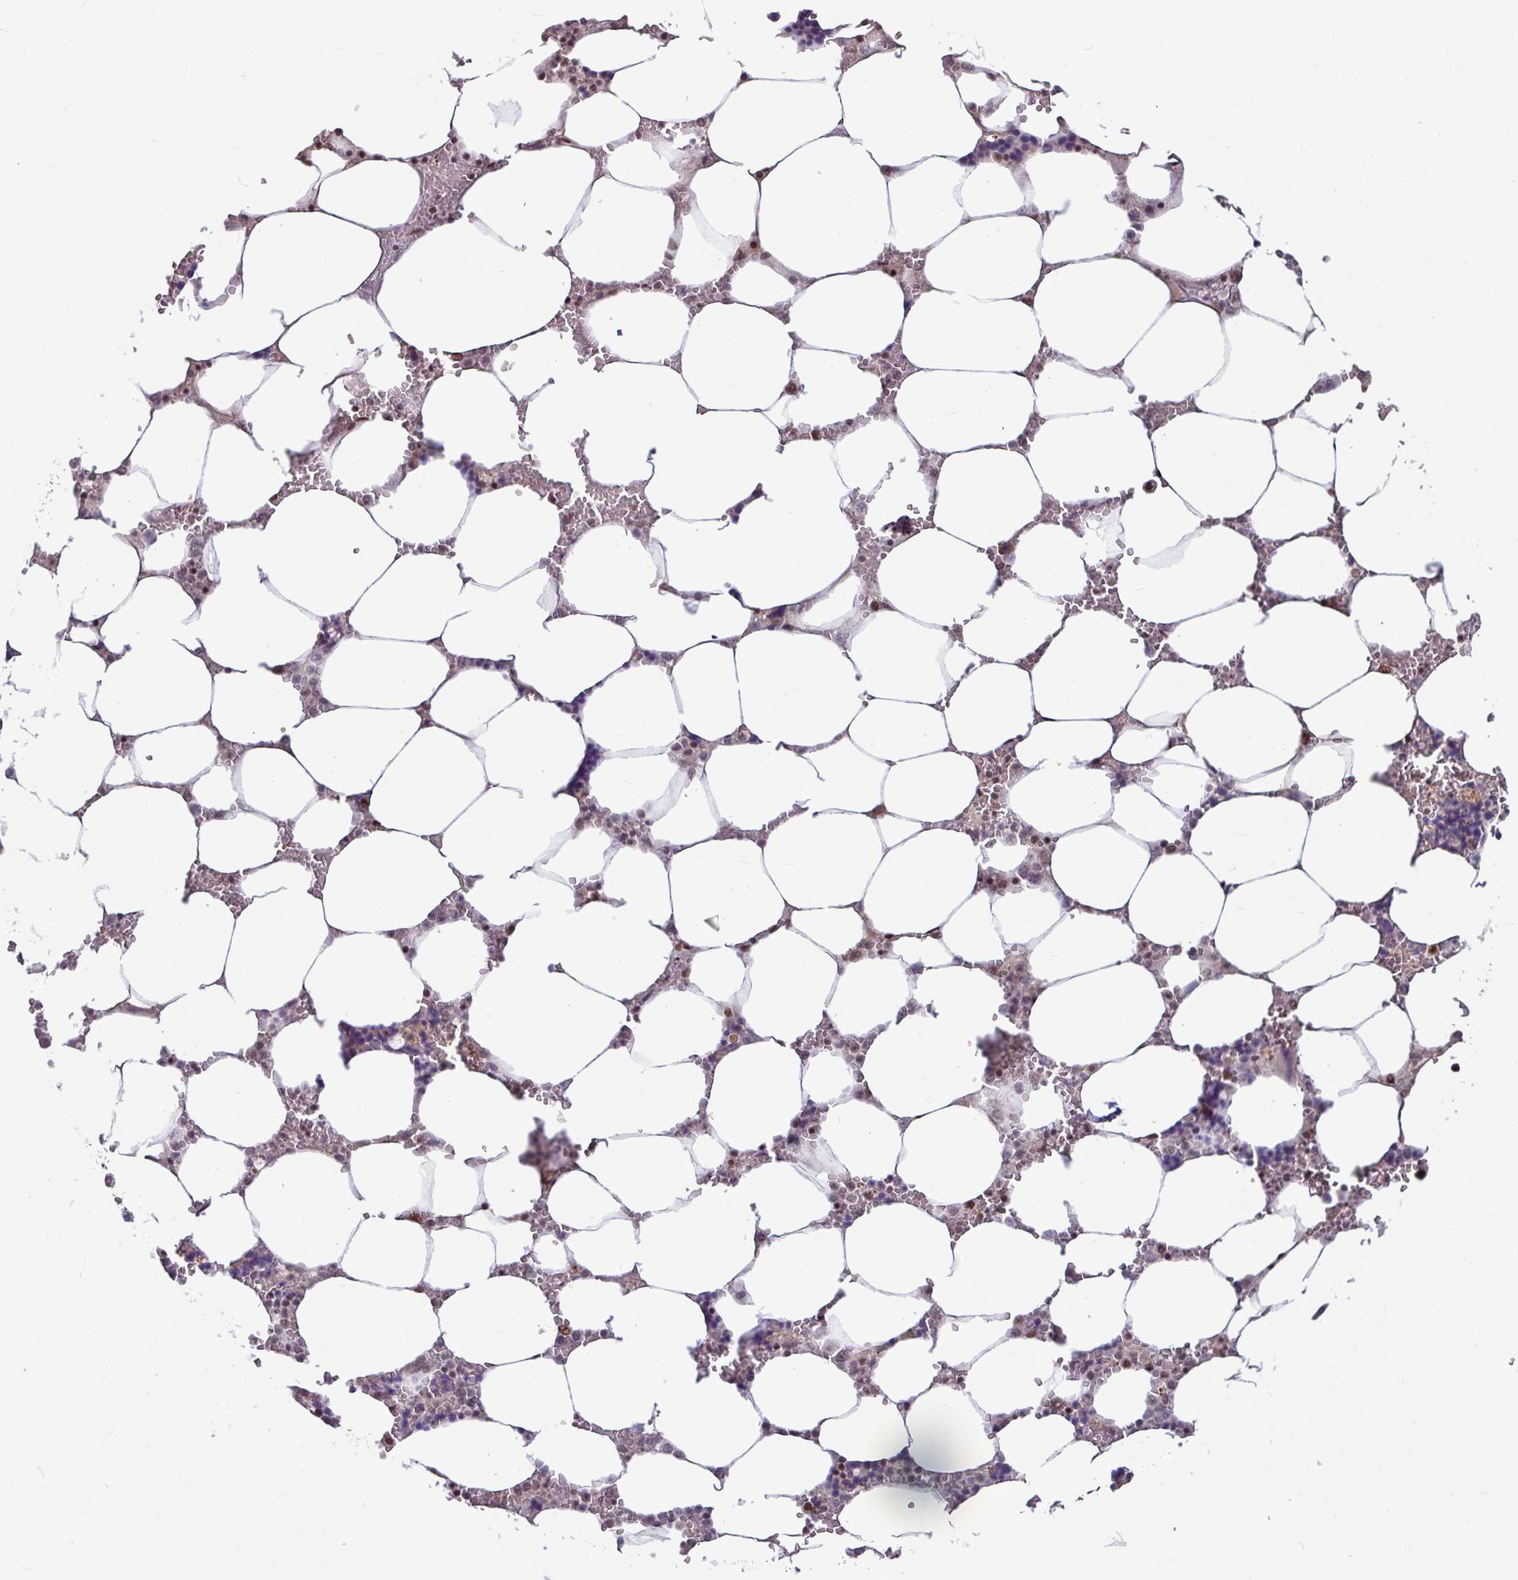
{"staining": {"intensity": "moderate", "quantity": "25%-75%", "location": "nuclear"}, "tissue": "bone marrow", "cell_type": "Hematopoietic cells", "image_type": "normal", "snomed": [{"axis": "morphology", "description": "Normal tissue, NOS"}, {"axis": "topography", "description": "Bone marrow"}], "caption": "Protein expression analysis of unremarkable bone marrow demonstrates moderate nuclear expression in approximately 25%-75% of hematopoietic cells.", "gene": "TDG", "patient": {"sex": "male", "age": 64}}